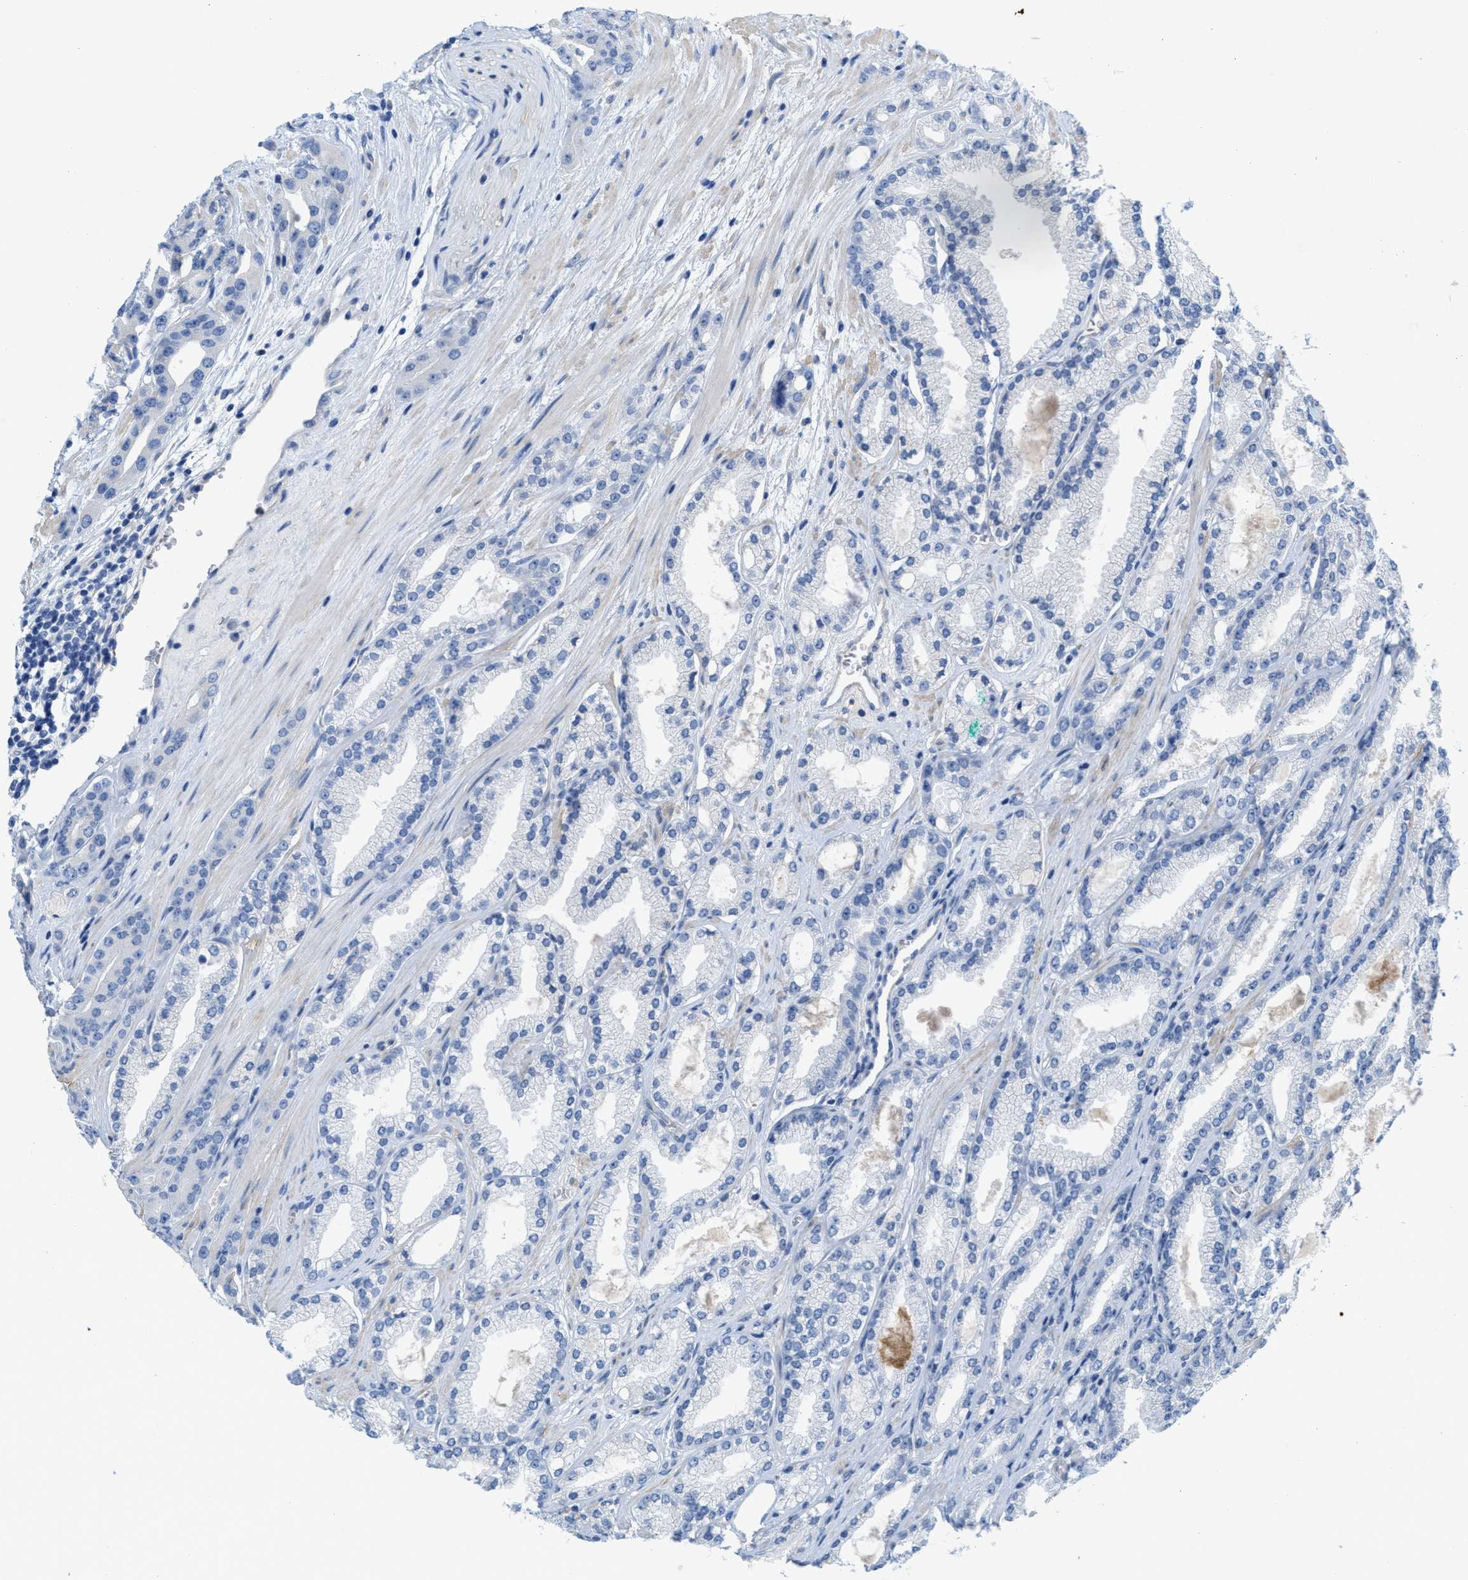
{"staining": {"intensity": "negative", "quantity": "none", "location": "none"}, "tissue": "prostate cancer", "cell_type": "Tumor cells", "image_type": "cancer", "snomed": [{"axis": "morphology", "description": "Adenocarcinoma, High grade"}, {"axis": "topography", "description": "Prostate"}], "caption": "High magnification brightfield microscopy of adenocarcinoma (high-grade) (prostate) stained with DAB (3,3'-diaminobenzidine) (brown) and counterstained with hematoxylin (blue): tumor cells show no significant staining.", "gene": "CPA2", "patient": {"sex": "male", "age": 71}}